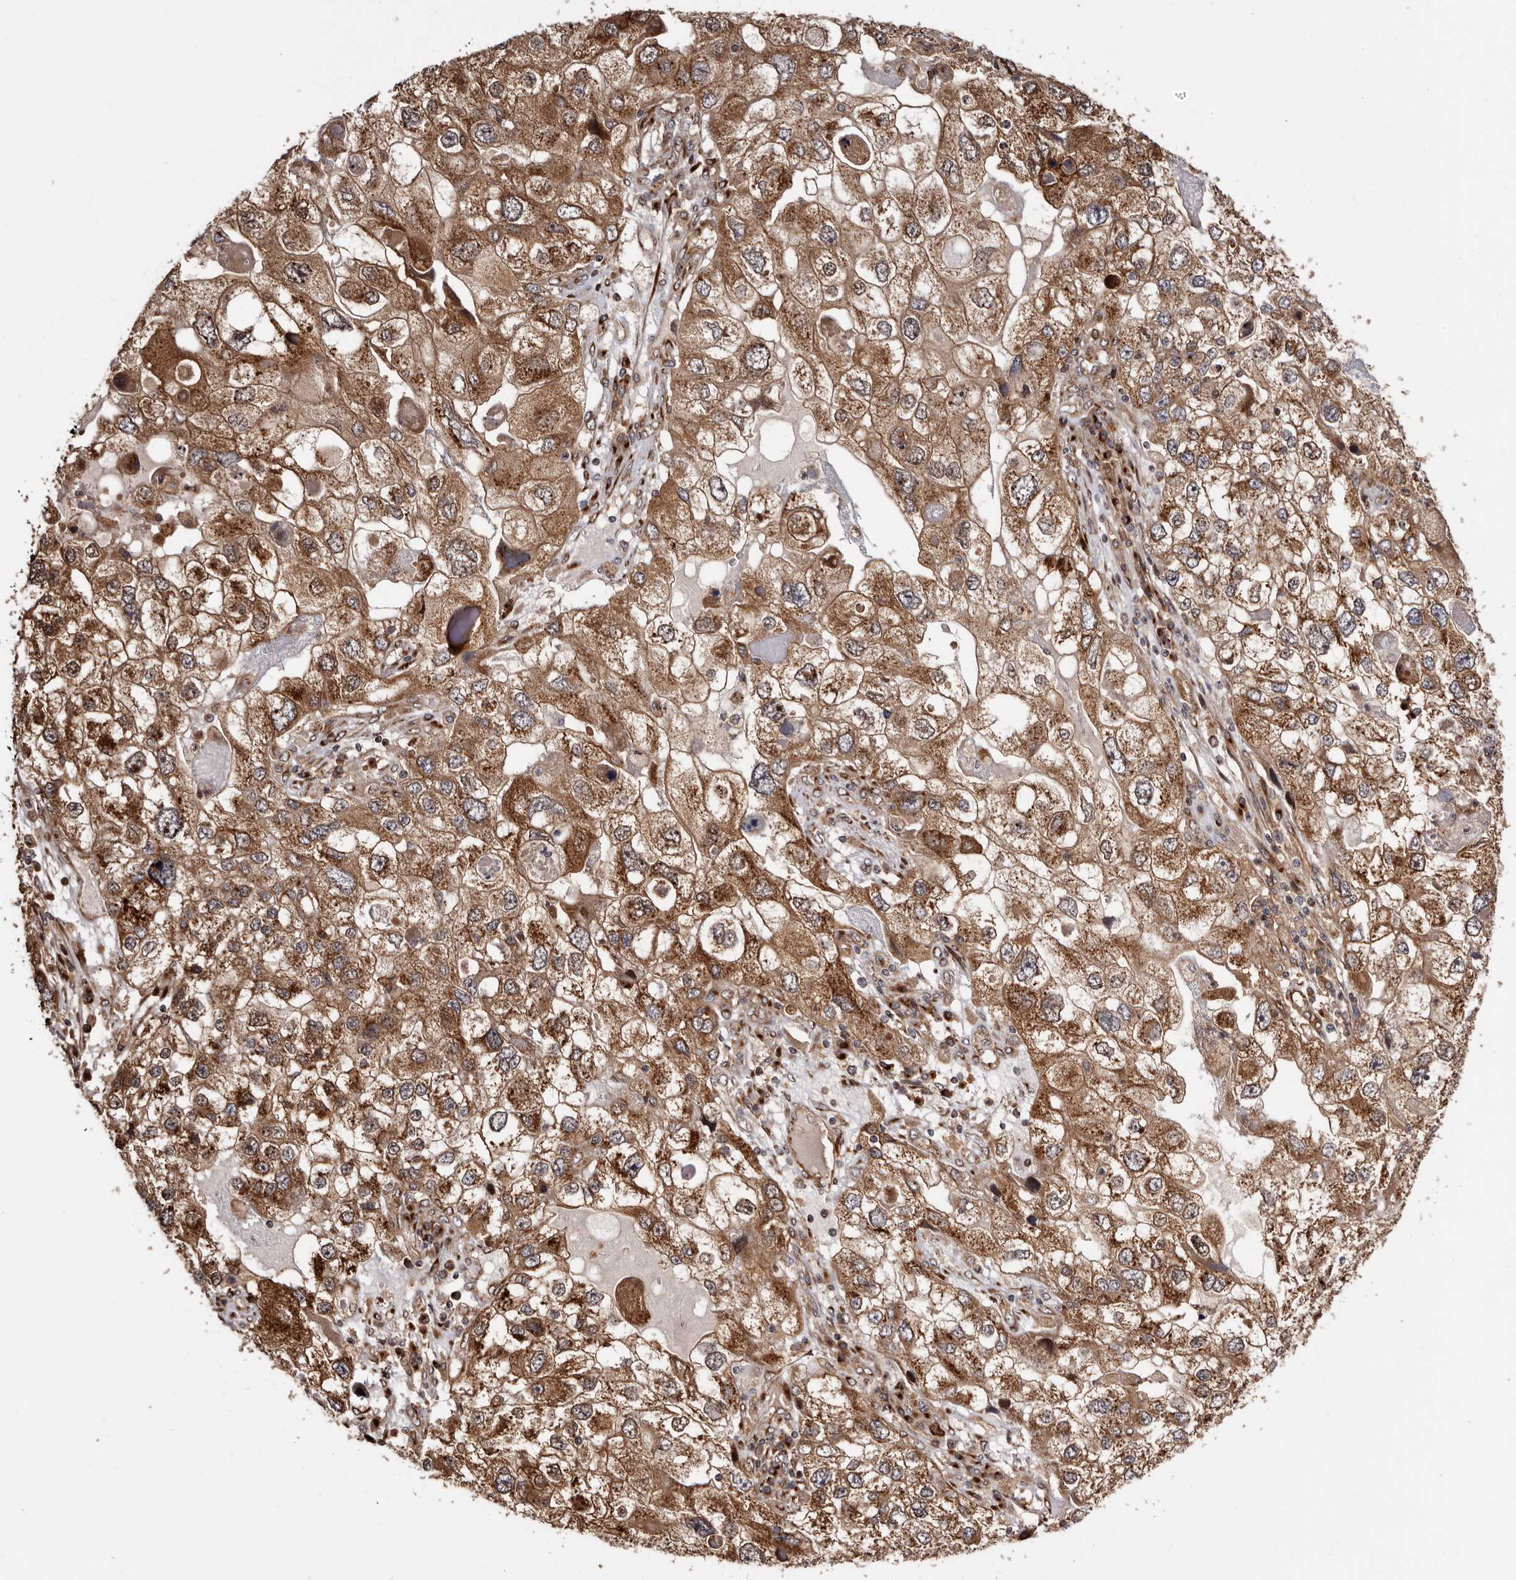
{"staining": {"intensity": "strong", "quantity": ">75%", "location": "cytoplasmic/membranous"}, "tissue": "endometrial cancer", "cell_type": "Tumor cells", "image_type": "cancer", "snomed": [{"axis": "morphology", "description": "Adenocarcinoma, NOS"}, {"axis": "topography", "description": "Endometrium"}], "caption": "The immunohistochemical stain labels strong cytoplasmic/membranous expression in tumor cells of adenocarcinoma (endometrial) tissue.", "gene": "GPR27", "patient": {"sex": "female", "age": 49}}